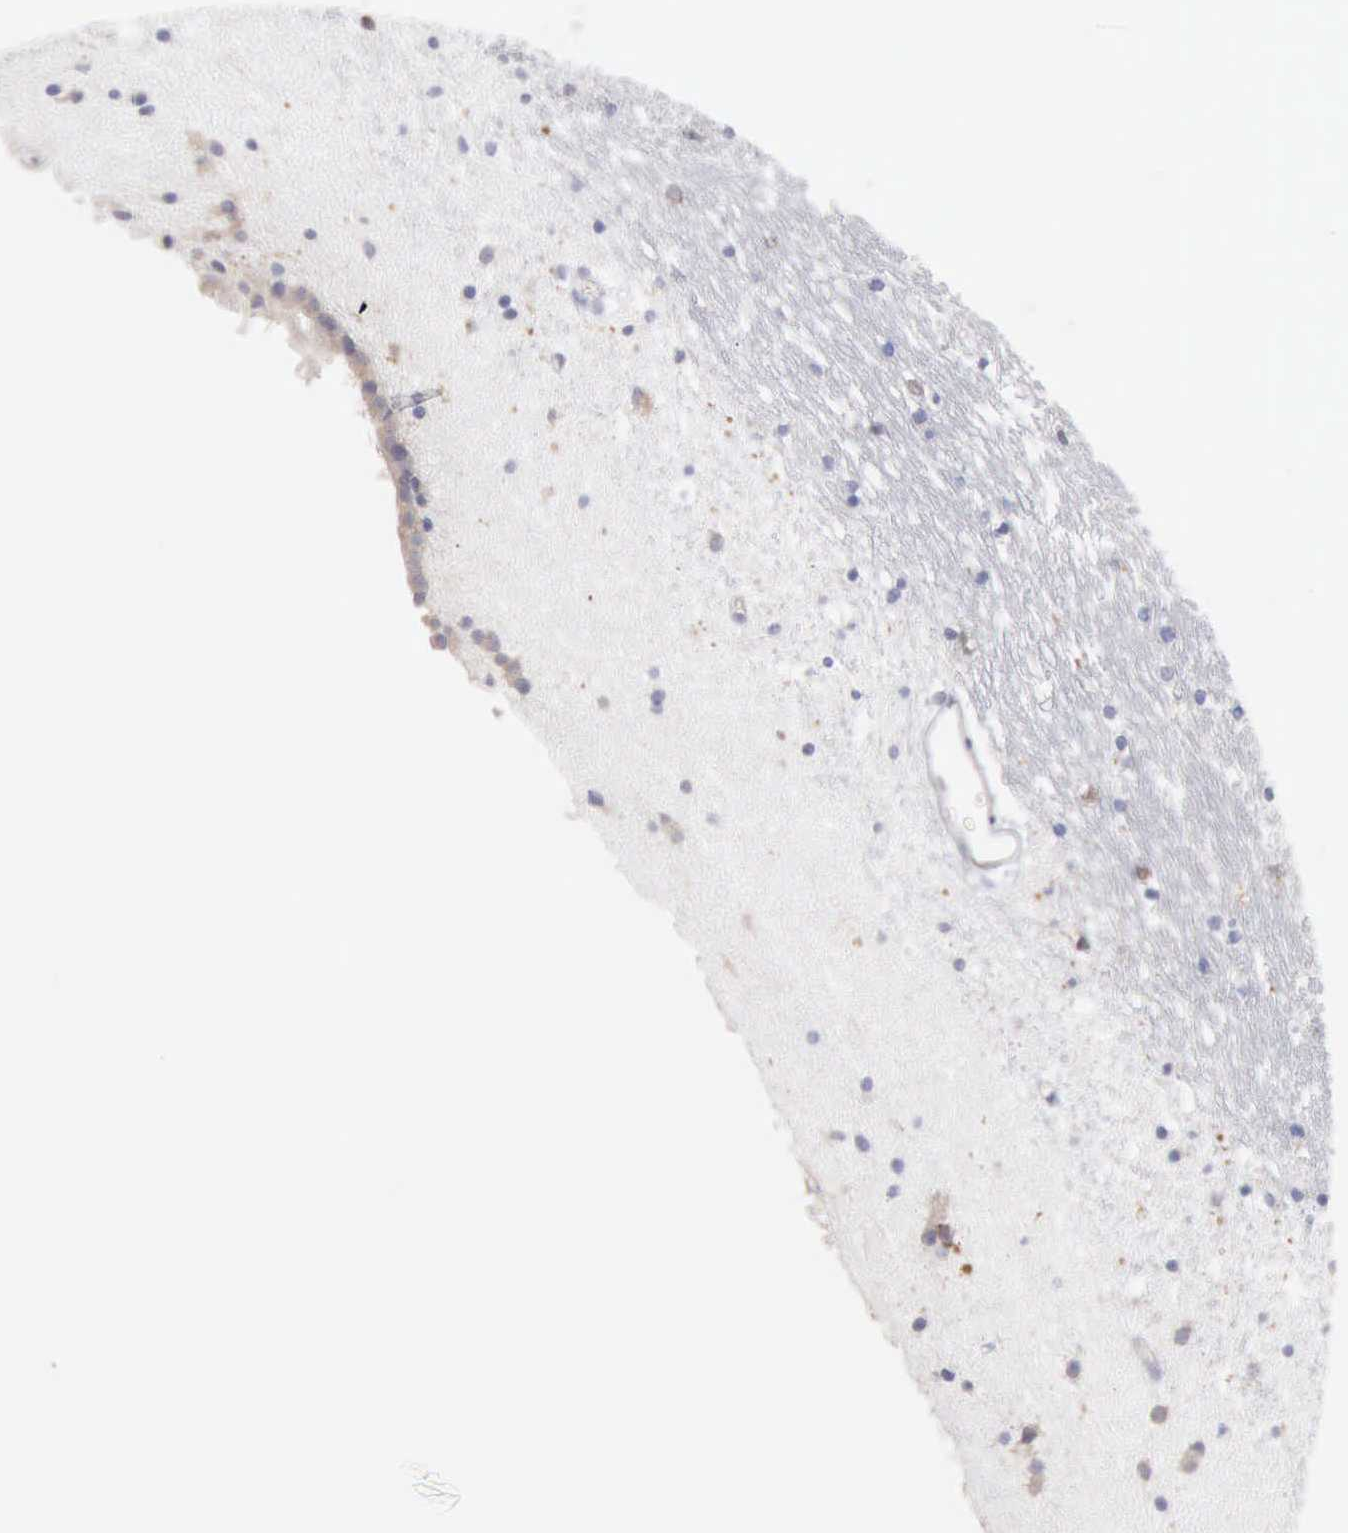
{"staining": {"intensity": "weak", "quantity": "<25%", "location": "cytoplasmic/membranous"}, "tissue": "caudate", "cell_type": "Glial cells", "image_type": "normal", "snomed": [{"axis": "morphology", "description": "Normal tissue, NOS"}, {"axis": "topography", "description": "Lateral ventricle wall"}], "caption": "Photomicrograph shows no protein positivity in glial cells of unremarkable caudate.", "gene": "SASH3", "patient": {"sex": "male", "age": 45}}